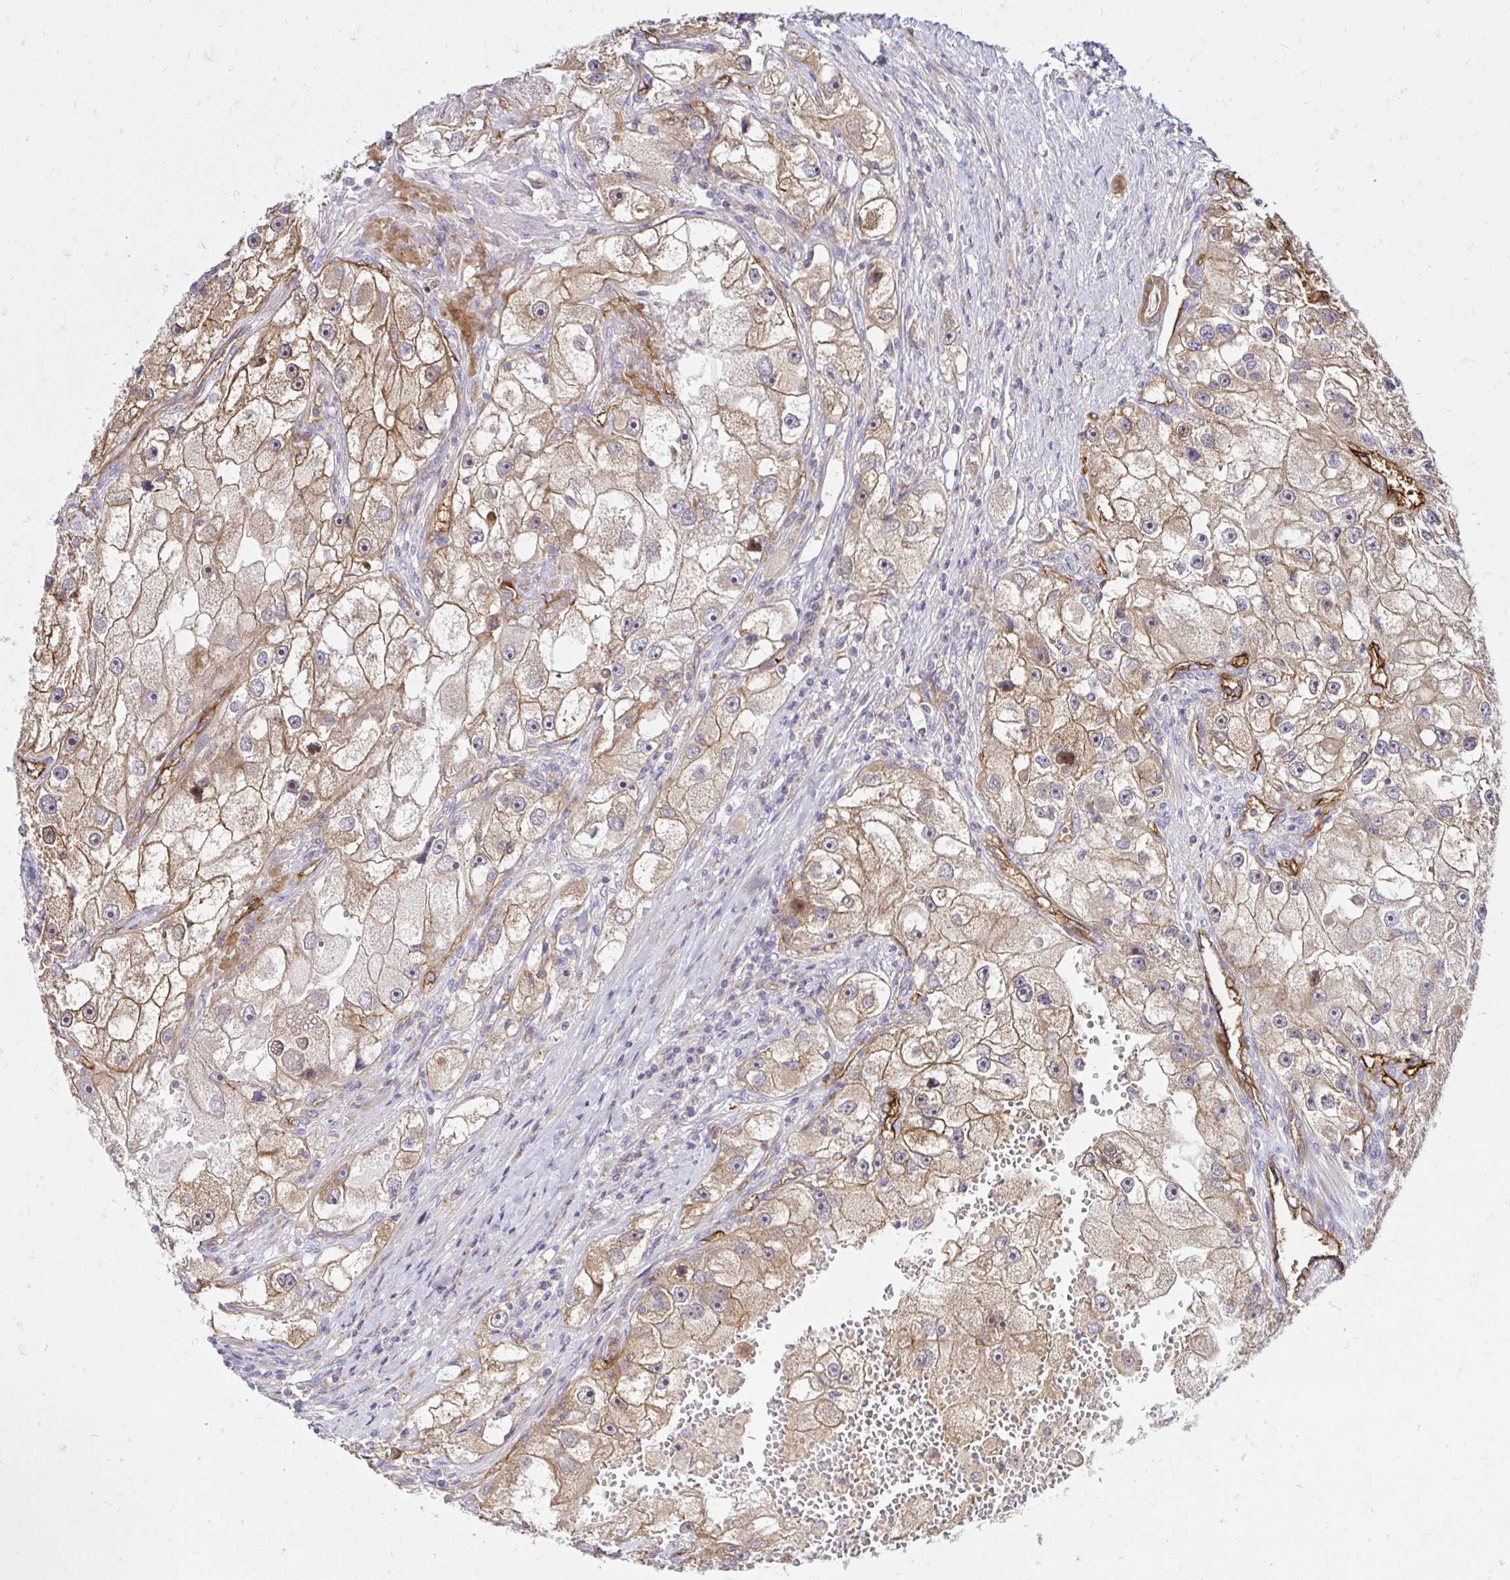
{"staining": {"intensity": "weak", "quantity": ">75%", "location": "cytoplasmic/membranous"}, "tissue": "renal cancer", "cell_type": "Tumor cells", "image_type": "cancer", "snomed": [{"axis": "morphology", "description": "Adenocarcinoma, NOS"}, {"axis": "topography", "description": "Kidney"}], "caption": "Protein staining of renal adenocarcinoma tissue reveals weak cytoplasmic/membranous expression in approximately >75% of tumor cells.", "gene": "ITGA2", "patient": {"sex": "male", "age": 63}}